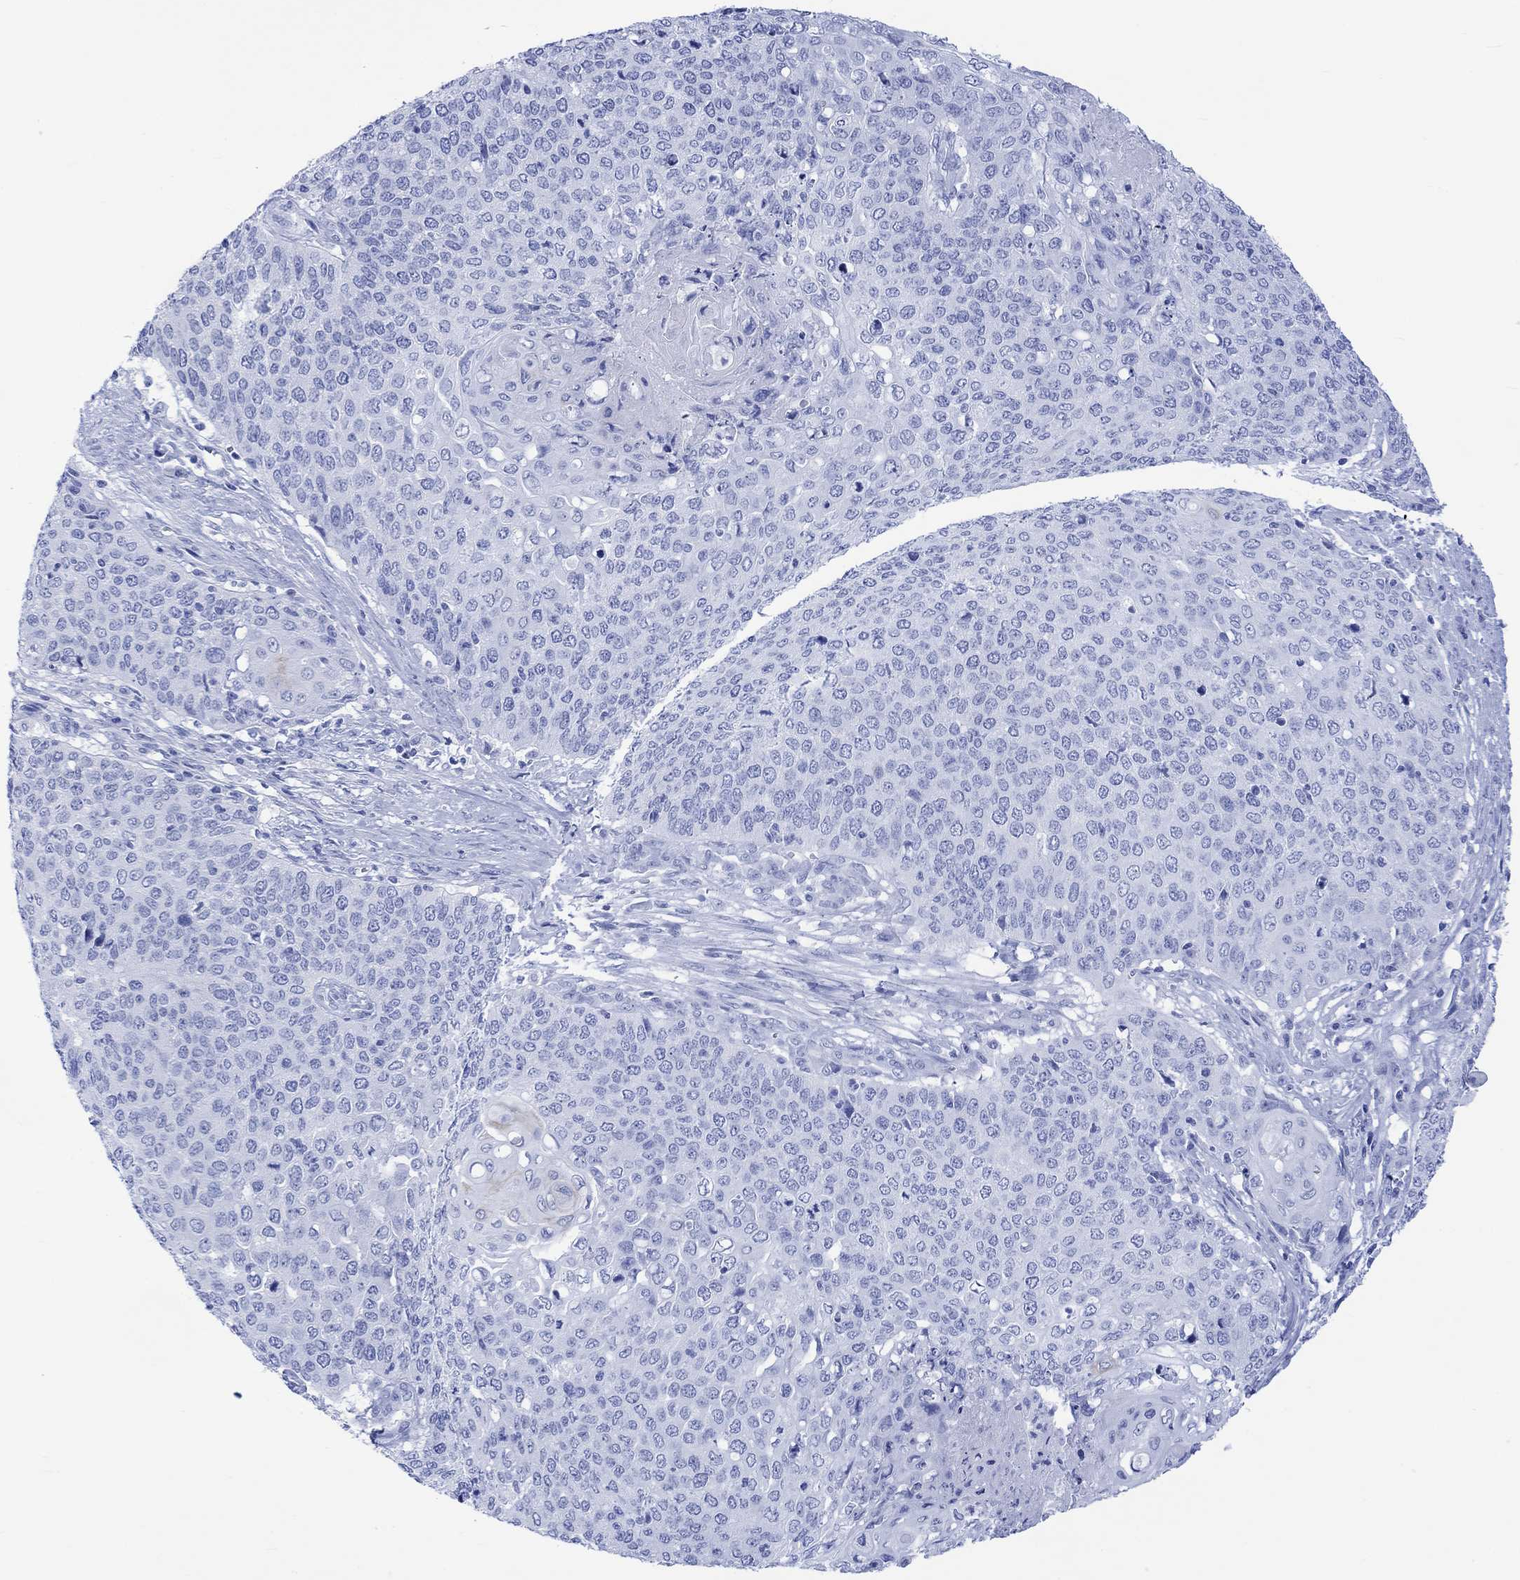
{"staining": {"intensity": "negative", "quantity": "none", "location": "none"}, "tissue": "cervical cancer", "cell_type": "Tumor cells", "image_type": "cancer", "snomed": [{"axis": "morphology", "description": "Squamous cell carcinoma, NOS"}, {"axis": "topography", "description": "Cervix"}], "caption": "High magnification brightfield microscopy of cervical squamous cell carcinoma stained with DAB (brown) and counterstained with hematoxylin (blue): tumor cells show no significant expression.", "gene": "CELF4", "patient": {"sex": "female", "age": 39}}